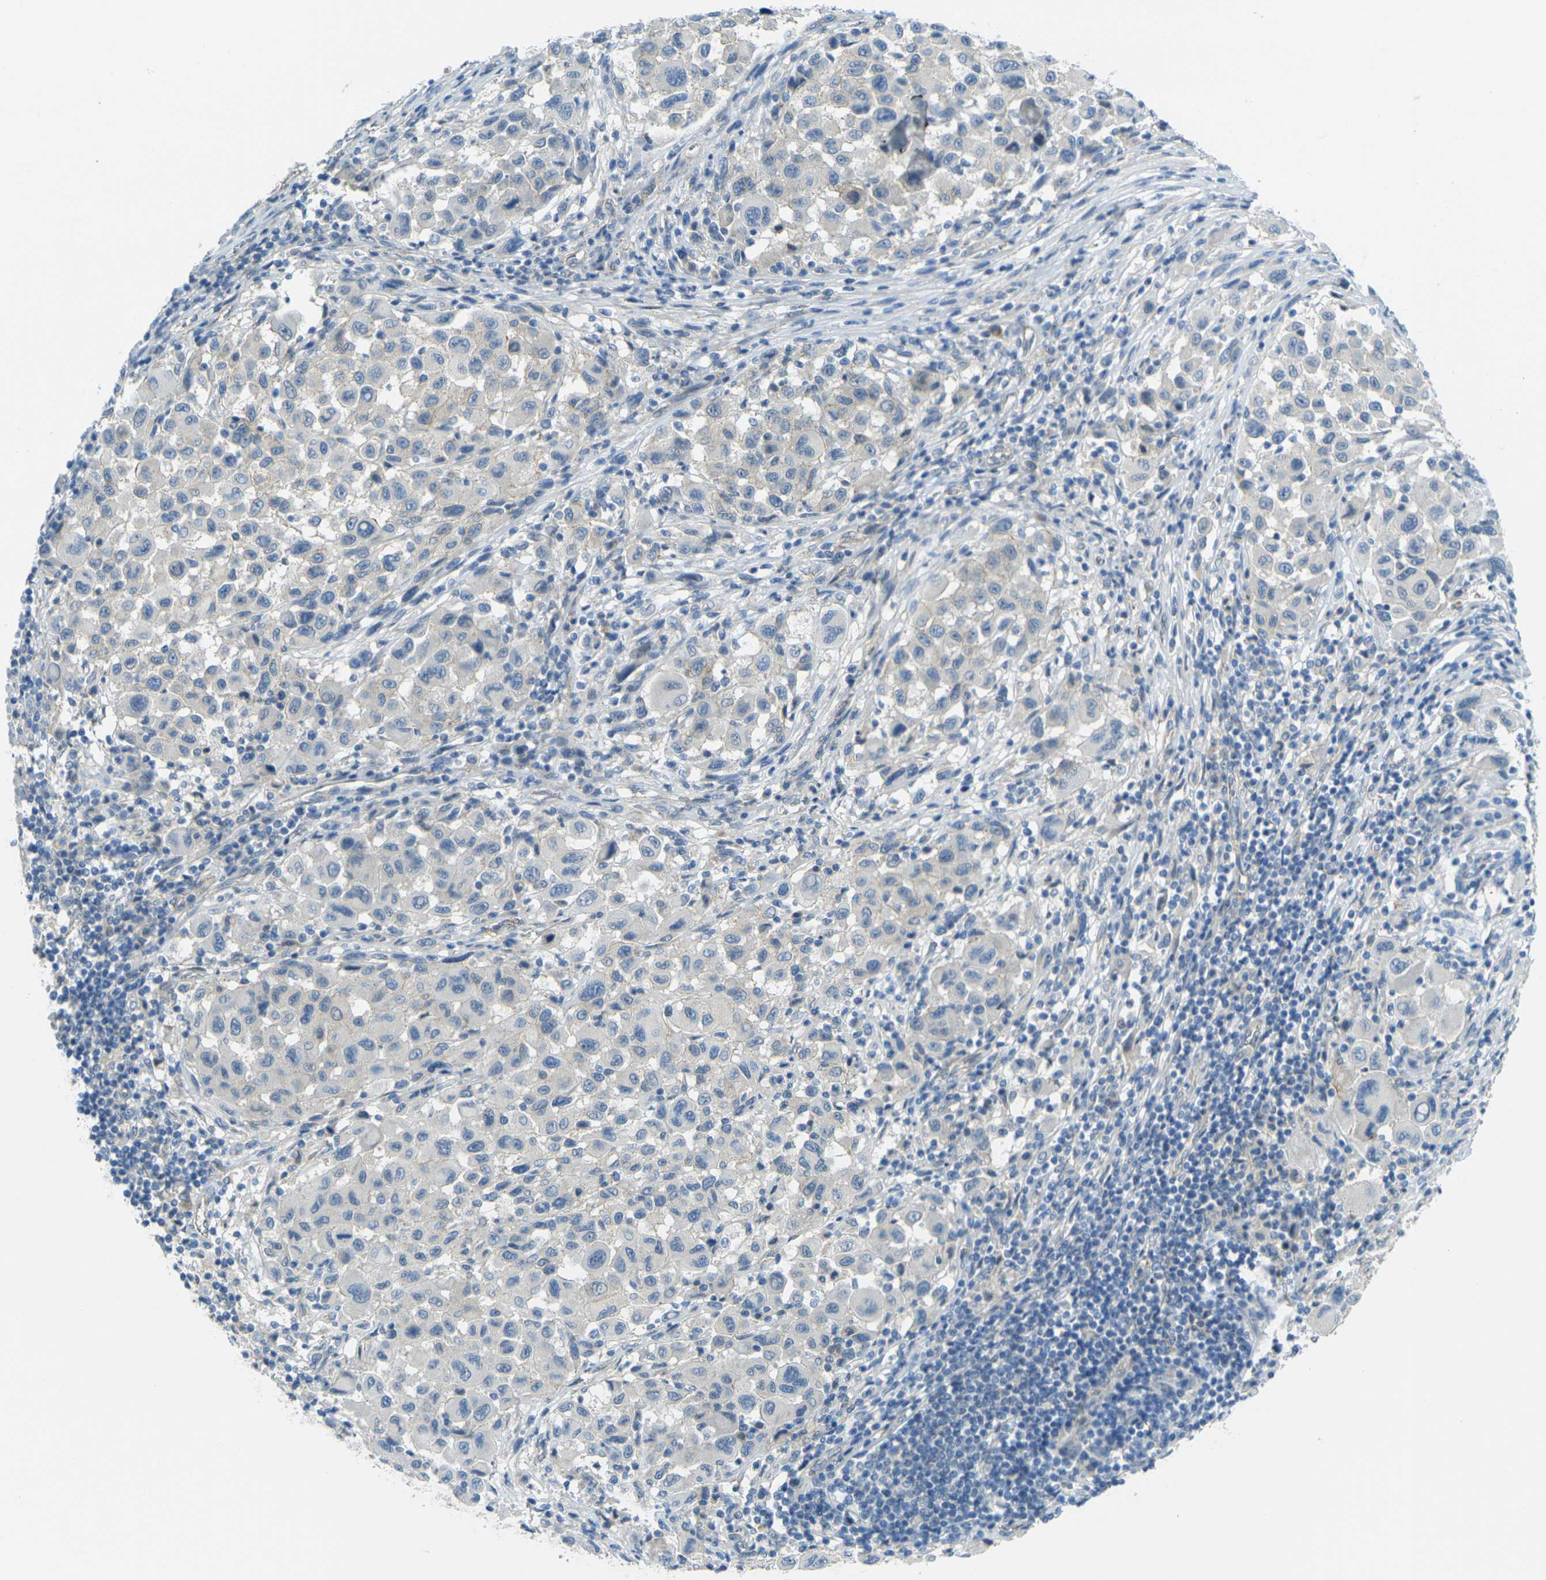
{"staining": {"intensity": "weak", "quantity": "<25%", "location": "cytoplasmic/membranous"}, "tissue": "melanoma", "cell_type": "Tumor cells", "image_type": "cancer", "snomed": [{"axis": "morphology", "description": "Malignant melanoma, Metastatic site"}, {"axis": "topography", "description": "Lymph node"}], "caption": "Micrograph shows no significant protein staining in tumor cells of melanoma.", "gene": "RHBDD1", "patient": {"sex": "male", "age": 61}}